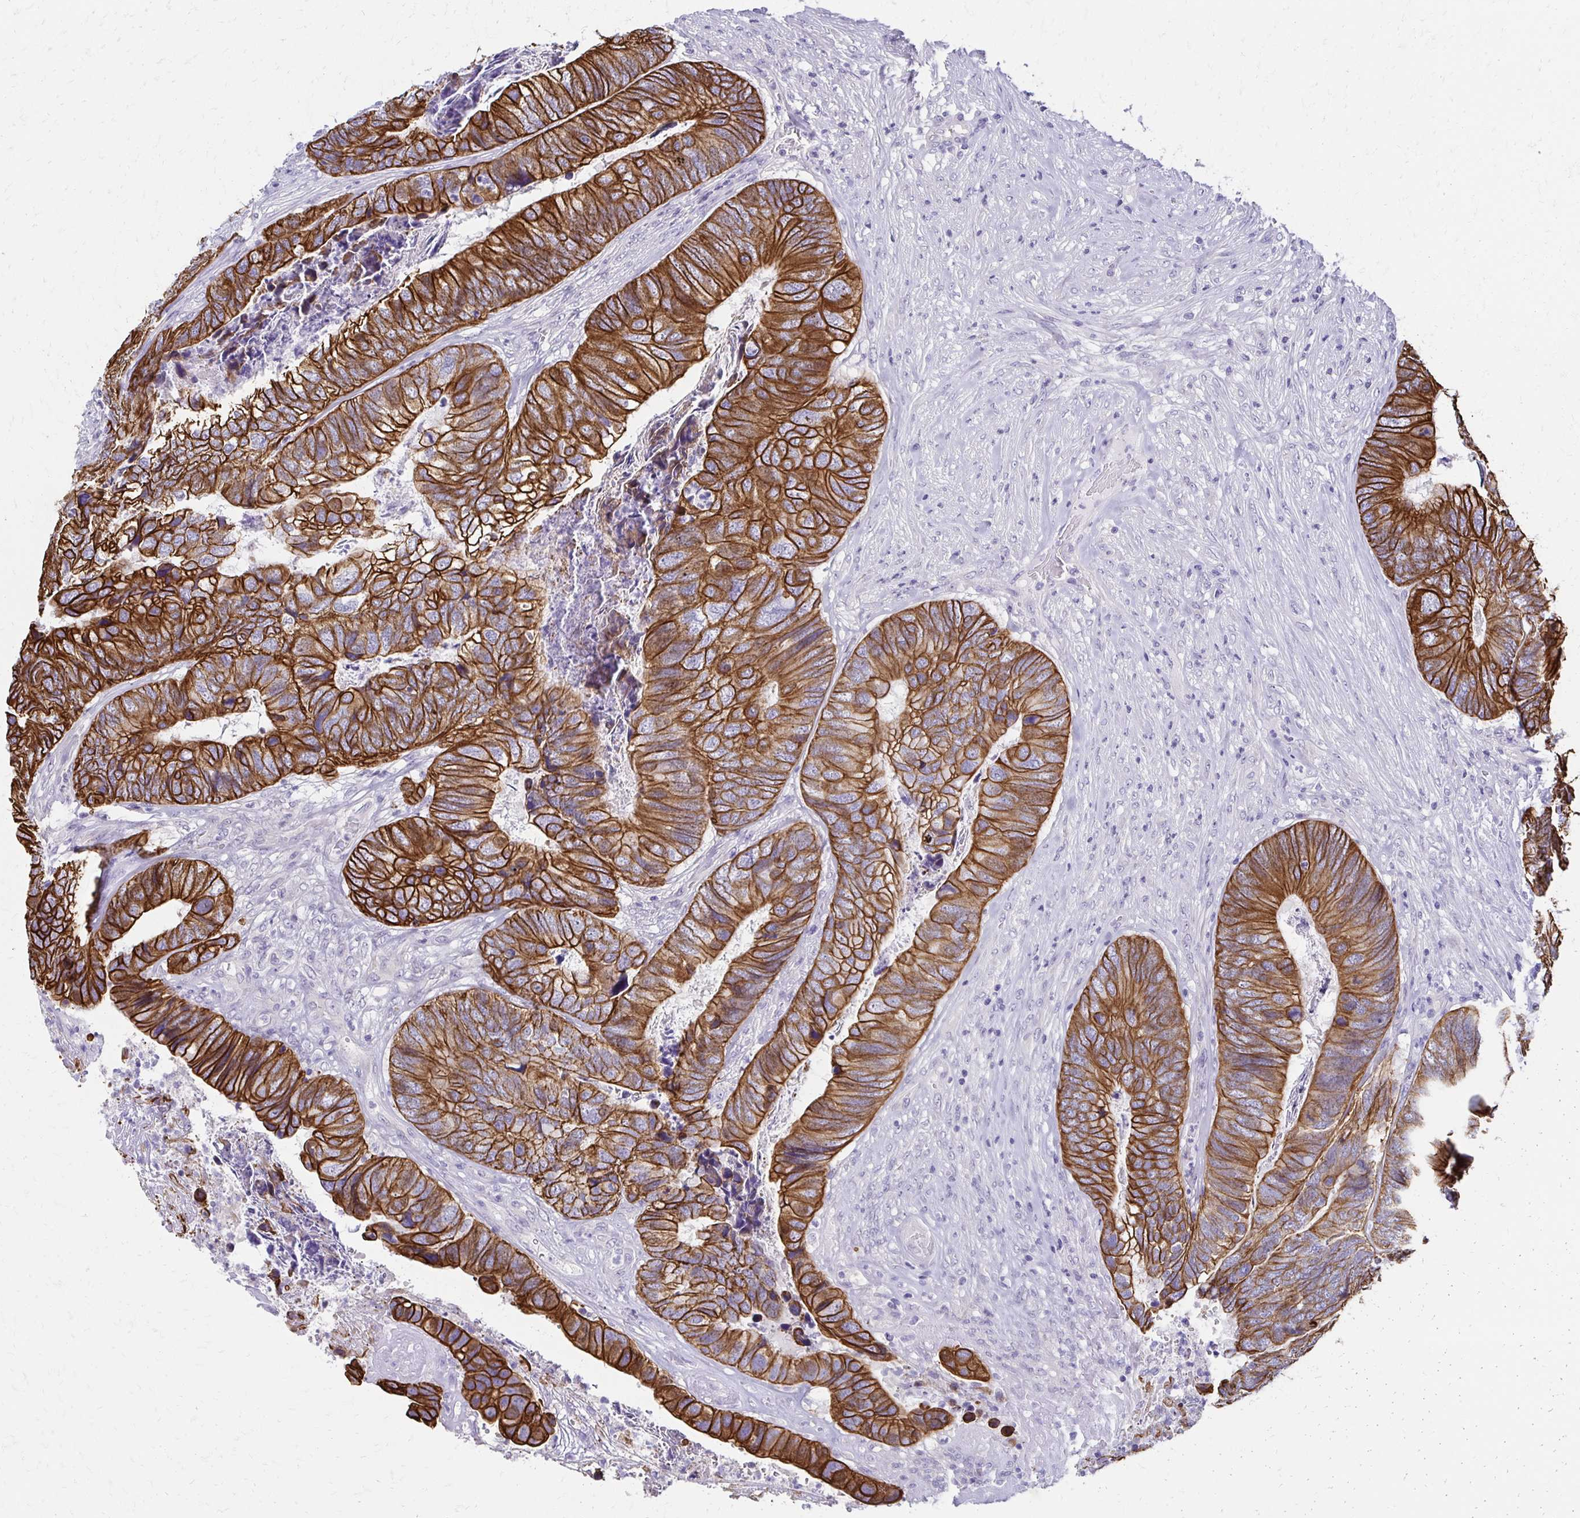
{"staining": {"intensity": "strong", "quantity": ">75%", "location": "cytoplasmic/membranous"}, "tissue": "colorectal cancer", "cell_type": "Tumor cells", "image_type": "cancer", "snomed": [{"axis": "morphology", "description": "Adenocarcinoma, NOS"}, {"axis": "topography", "description": "Colon"}], "caption": "Protein positivity by immunohistochemistry (IHC) displays strong cytoplasmic/membranous expression in approximately >75% of tumor cells in colorectal adenocarcinoma. (DAB (3,3'-diaminobenzidine) IHC, brown staining for protein, blue staining for nuclei).", "gene": "C1QTNF2", "patient": {"sex": "female", "age": 67}}